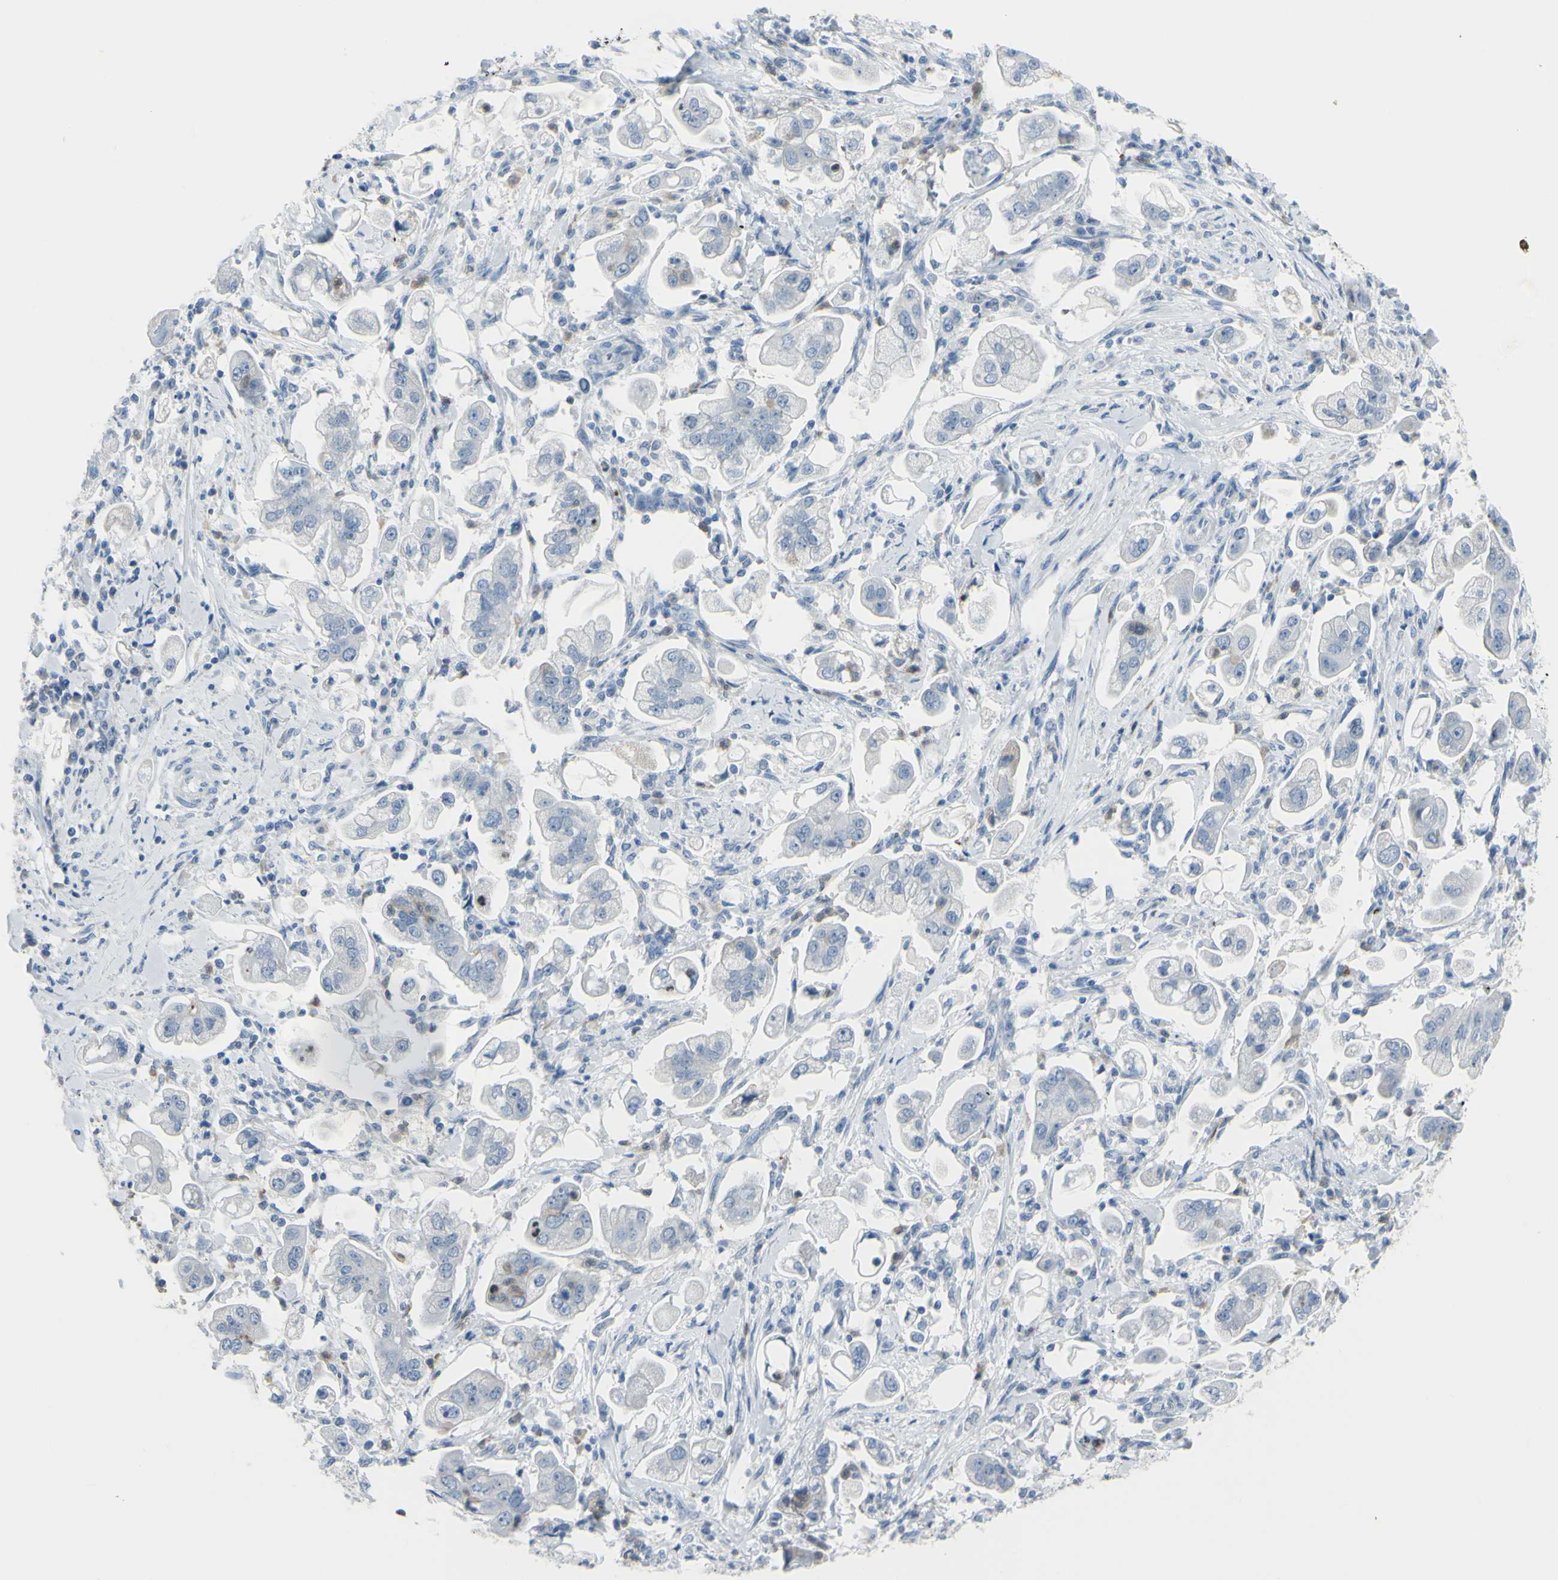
{"staining": {"intensity": "negative", "quantity": "none", "location": "none"}, "tissue": "stomach cancer", "cell_type": "Tumor cells", "image_type": "cancer", "snomed": [{"axis": "morphology", "description": "Adenocarcinoma, NOS"}, {"axis": "topography", "description": "Stomach"}], "caption": "The IHC micrograph has no significant positivity in tumor cells of stomach cancer (adenocarcinoma) tissue. (DAB (3,3'-diaminobenzidine) immunohistochemistry (IHC), high magnification).", "gene": "ZNF557", "patient": {"sex": "male", "age": 62}}